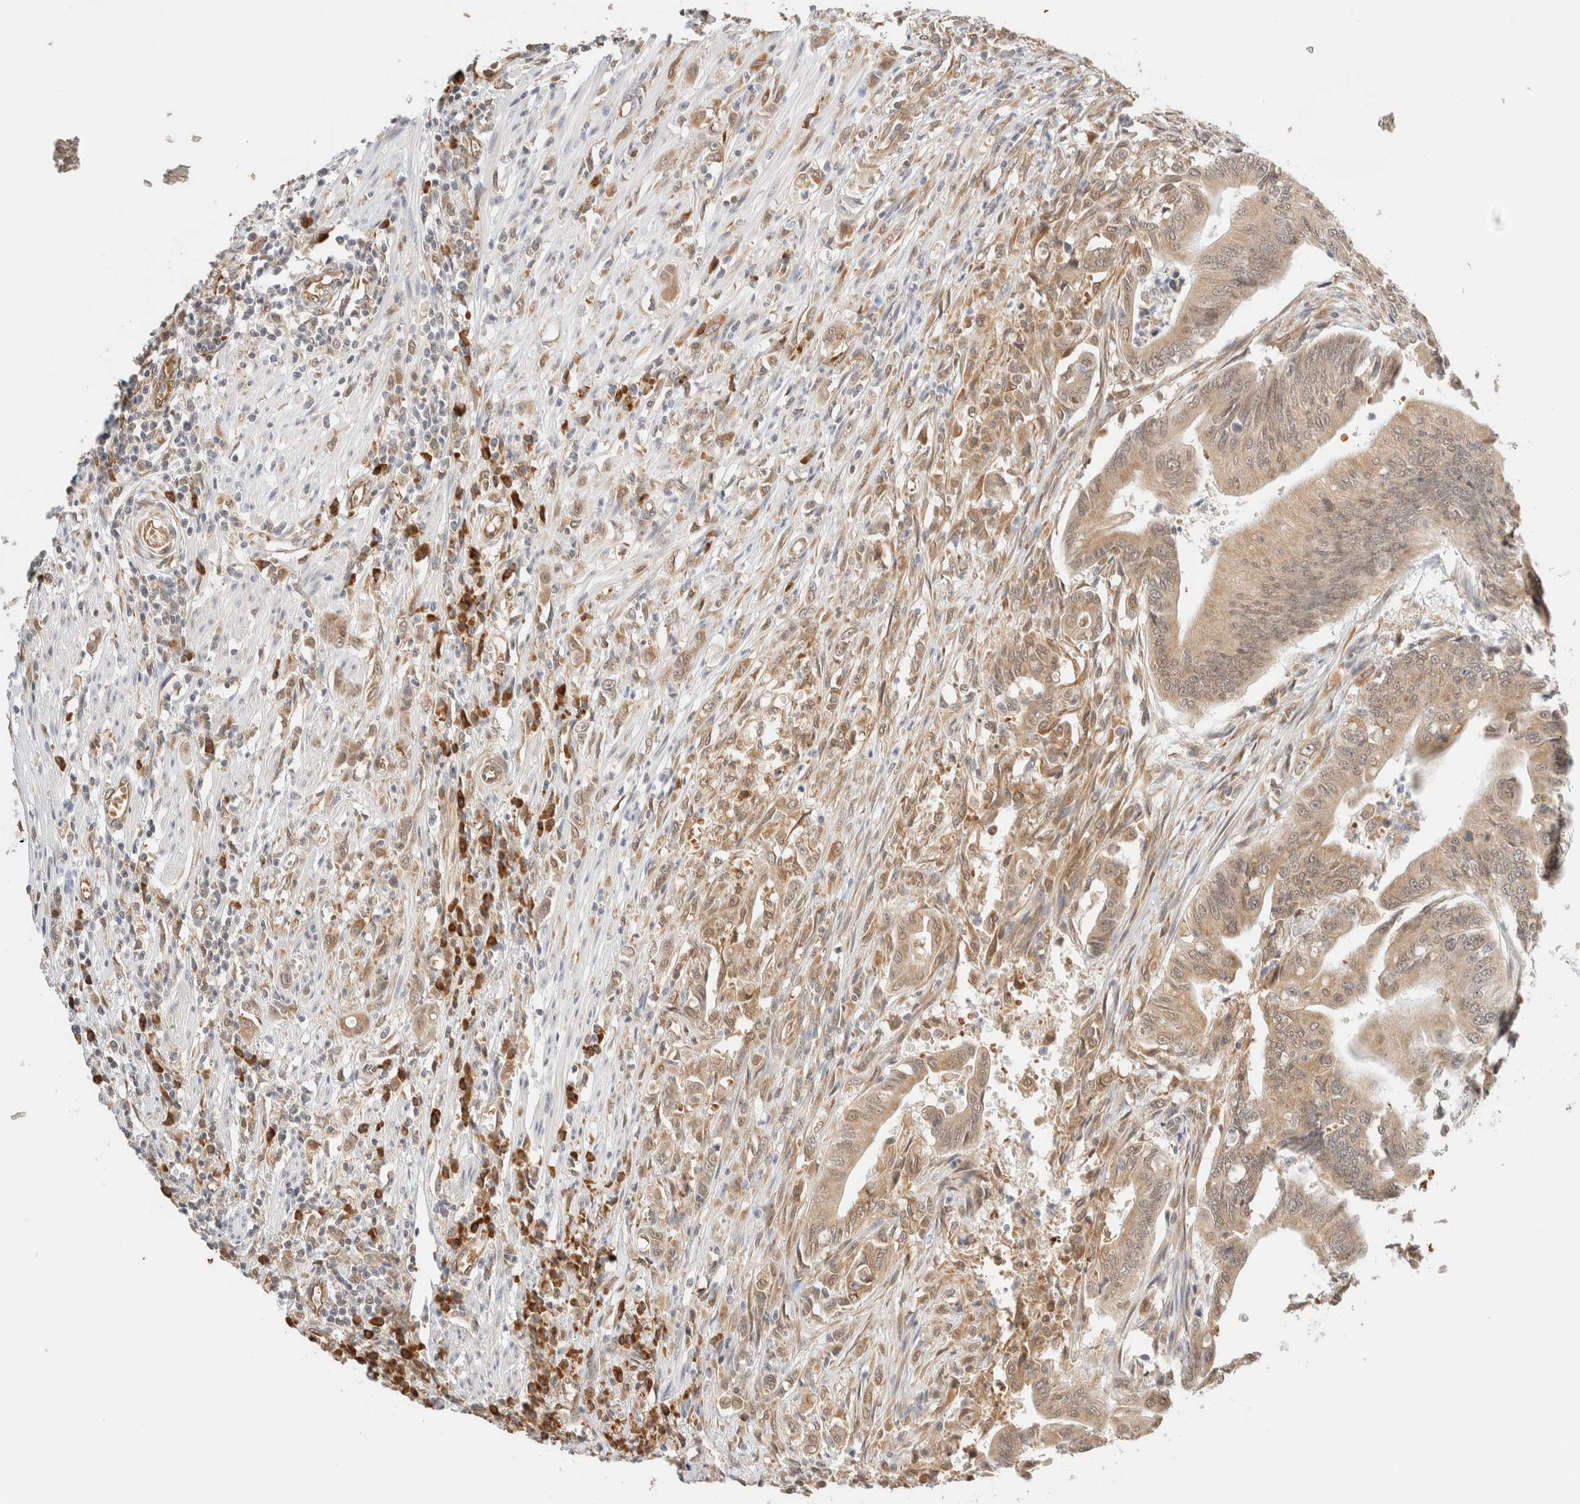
{"staining": {"intensity": "weak", "quantity": ">75%", "location": "cytoplasmic/membranous,nuclear"}, "tissue": "colorectal cancer", "cell_type": "Tumor cells", "image_type": "cancer", "snomed": [{"axis": "morphology", "description": "Adenoma, NOS"}, {"axis": "morphology", "description": "Adenocarcinoma, NOS"}, {"axis": "topography", "description": "Colon"}], "caption": "Adenoma (colorectal) stained for a protein (brown) reveals weak cytoplasmic/membranous and nuclear positive positivity in approximately >75% of tumor cells.", "gene": "SYVN1", "patient": {"sex": "male", "age": 79}}